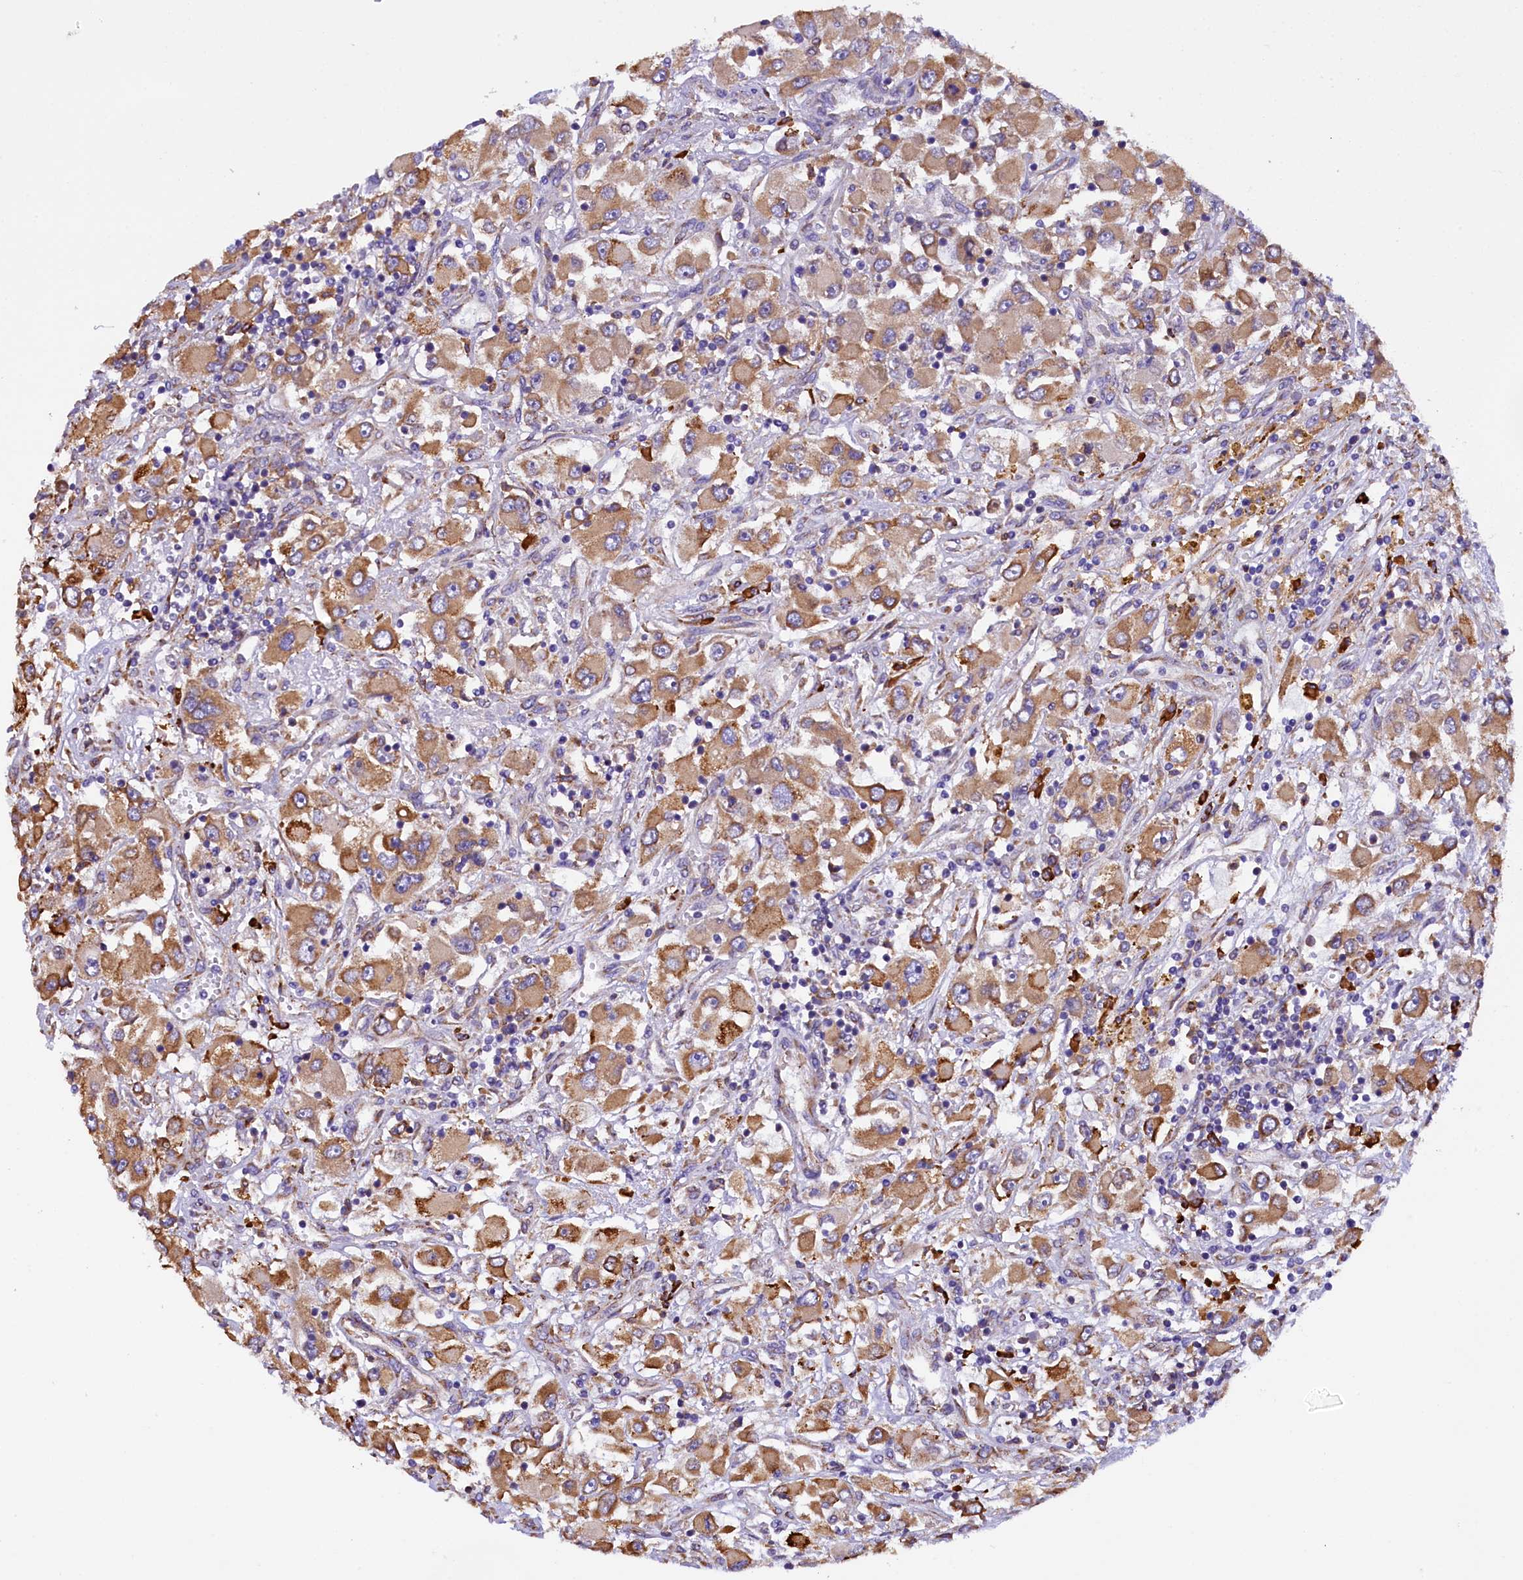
{"staining": {"intensity": "moderate", "quantity": ">75%", "location": "cytoplasmic/membranous"}, "tissue": "renal cancer", "cell_type": "Tumor cells", "image_type": "cancer", "snomed": [{"axis": "morphology", "description": "Adenocarcinoma, NOS"}, {"axis": "topography", "description": "Kidney"}], "caption": "This photomicrograph exhibits immunohistochemistry (IHC) staining of human adenocarcinoma (renal), with medium moderate cytoplasmic/membranous expression in about >75% of tumor cells.", "gene": "CAPS2", "patient": {"sex": "female", "age": 52}}